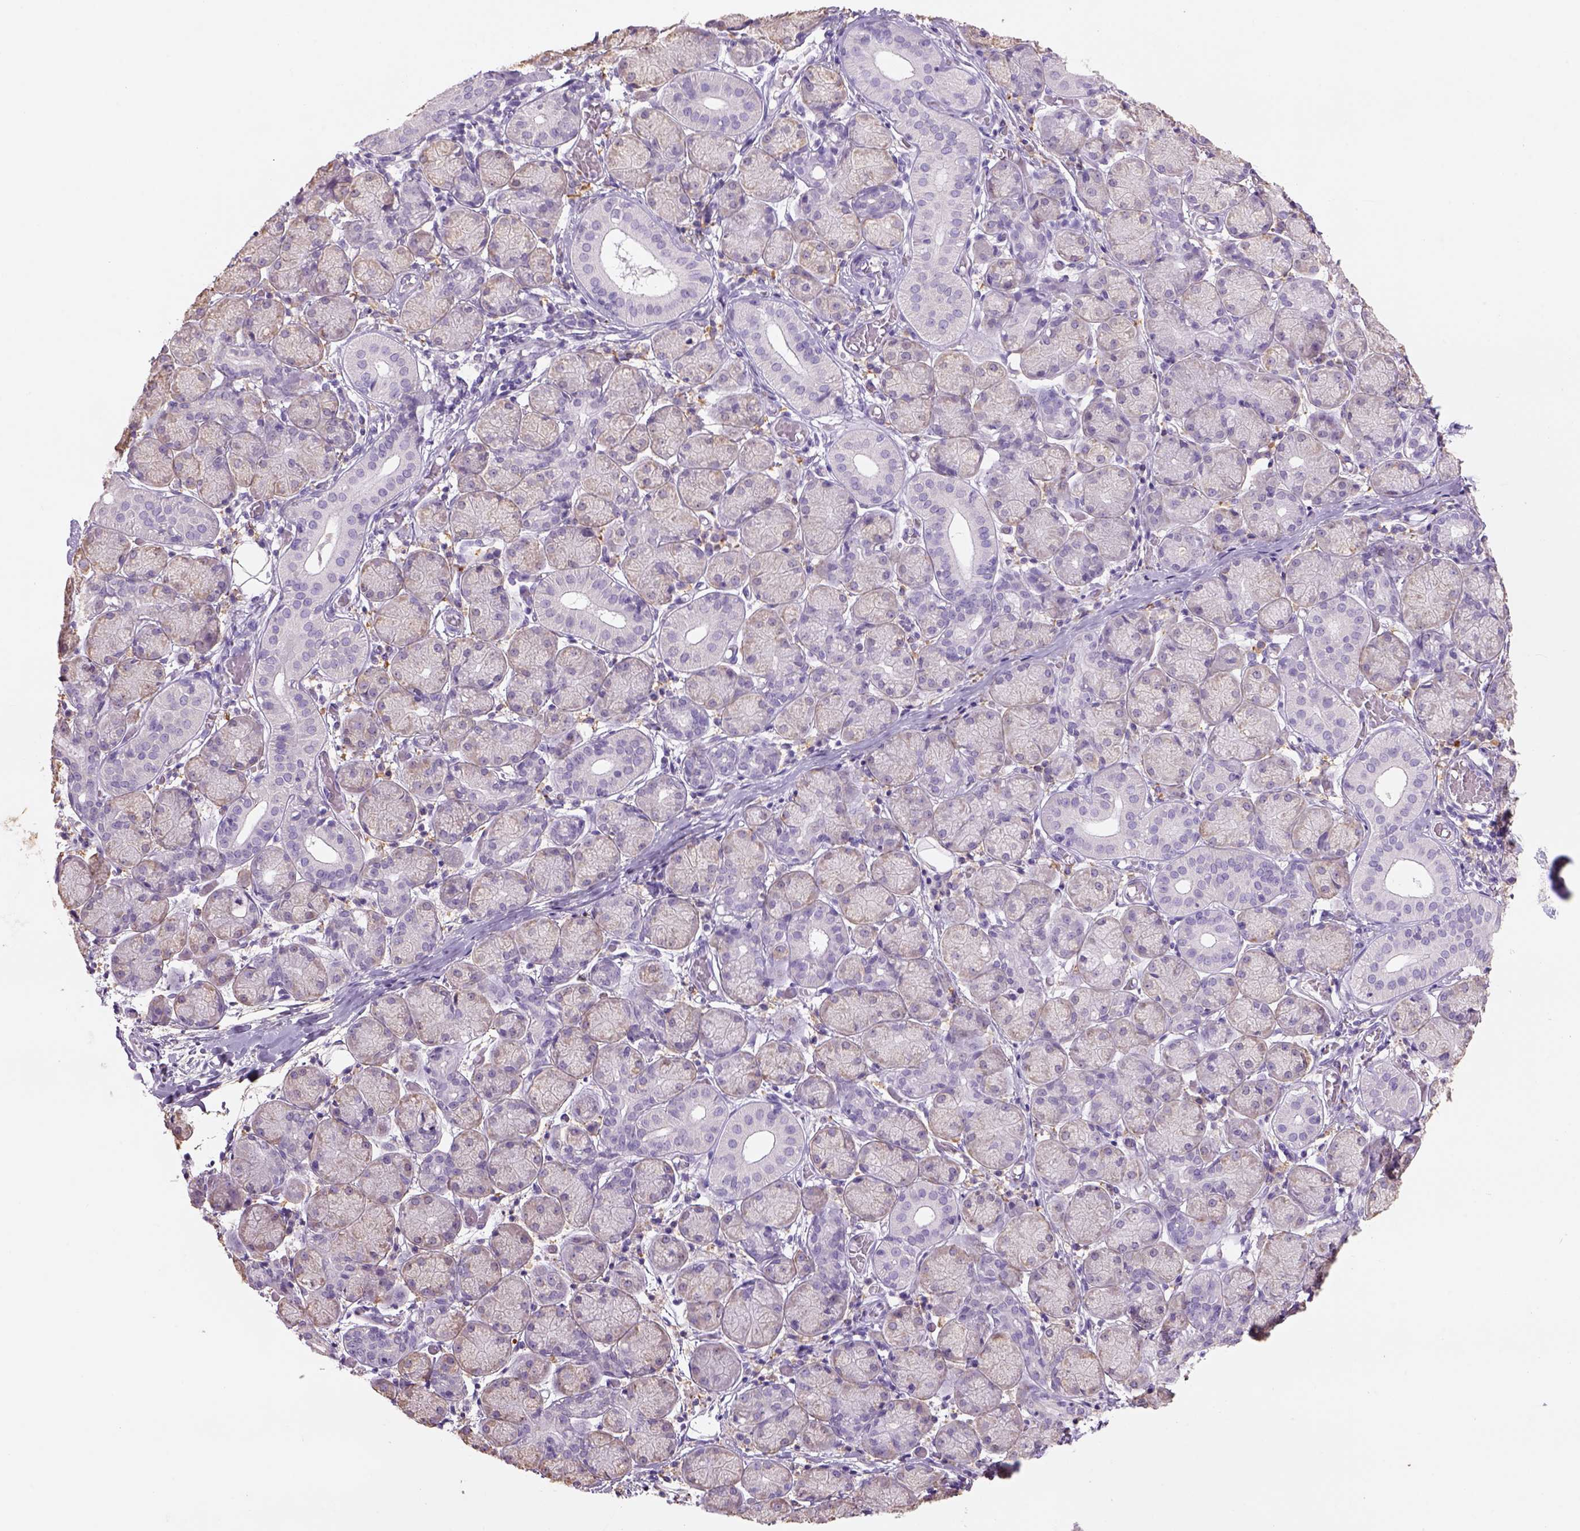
{"staining": {"intensity": "weak", "quantity": "25%-75%", "location": "cytoplasmic/membranous"}, "tissue": "salivary gland", "cell_type": "Glandular cells", "image_type": "normal", "snomed": [{"axis": "morphology", "description": "Normal tissue, NOS"}, {"axis": "topography", "description": "Salivary gland"}, {"axis": "topography", "description": "Peripheral nerve tissue"}], "caption": "Immunohistochemical staining of unremarkable human salivary gland shows low levels of weak cytoplasmic/membranous expression in about 25%-75% of glandular cells. (DAB (3,3'-diaminobenzidine) IHC with brightfield microscopy, high magnification).", "gene": "NAALAD2", "patient": {"sex": "female", "age": 24}}